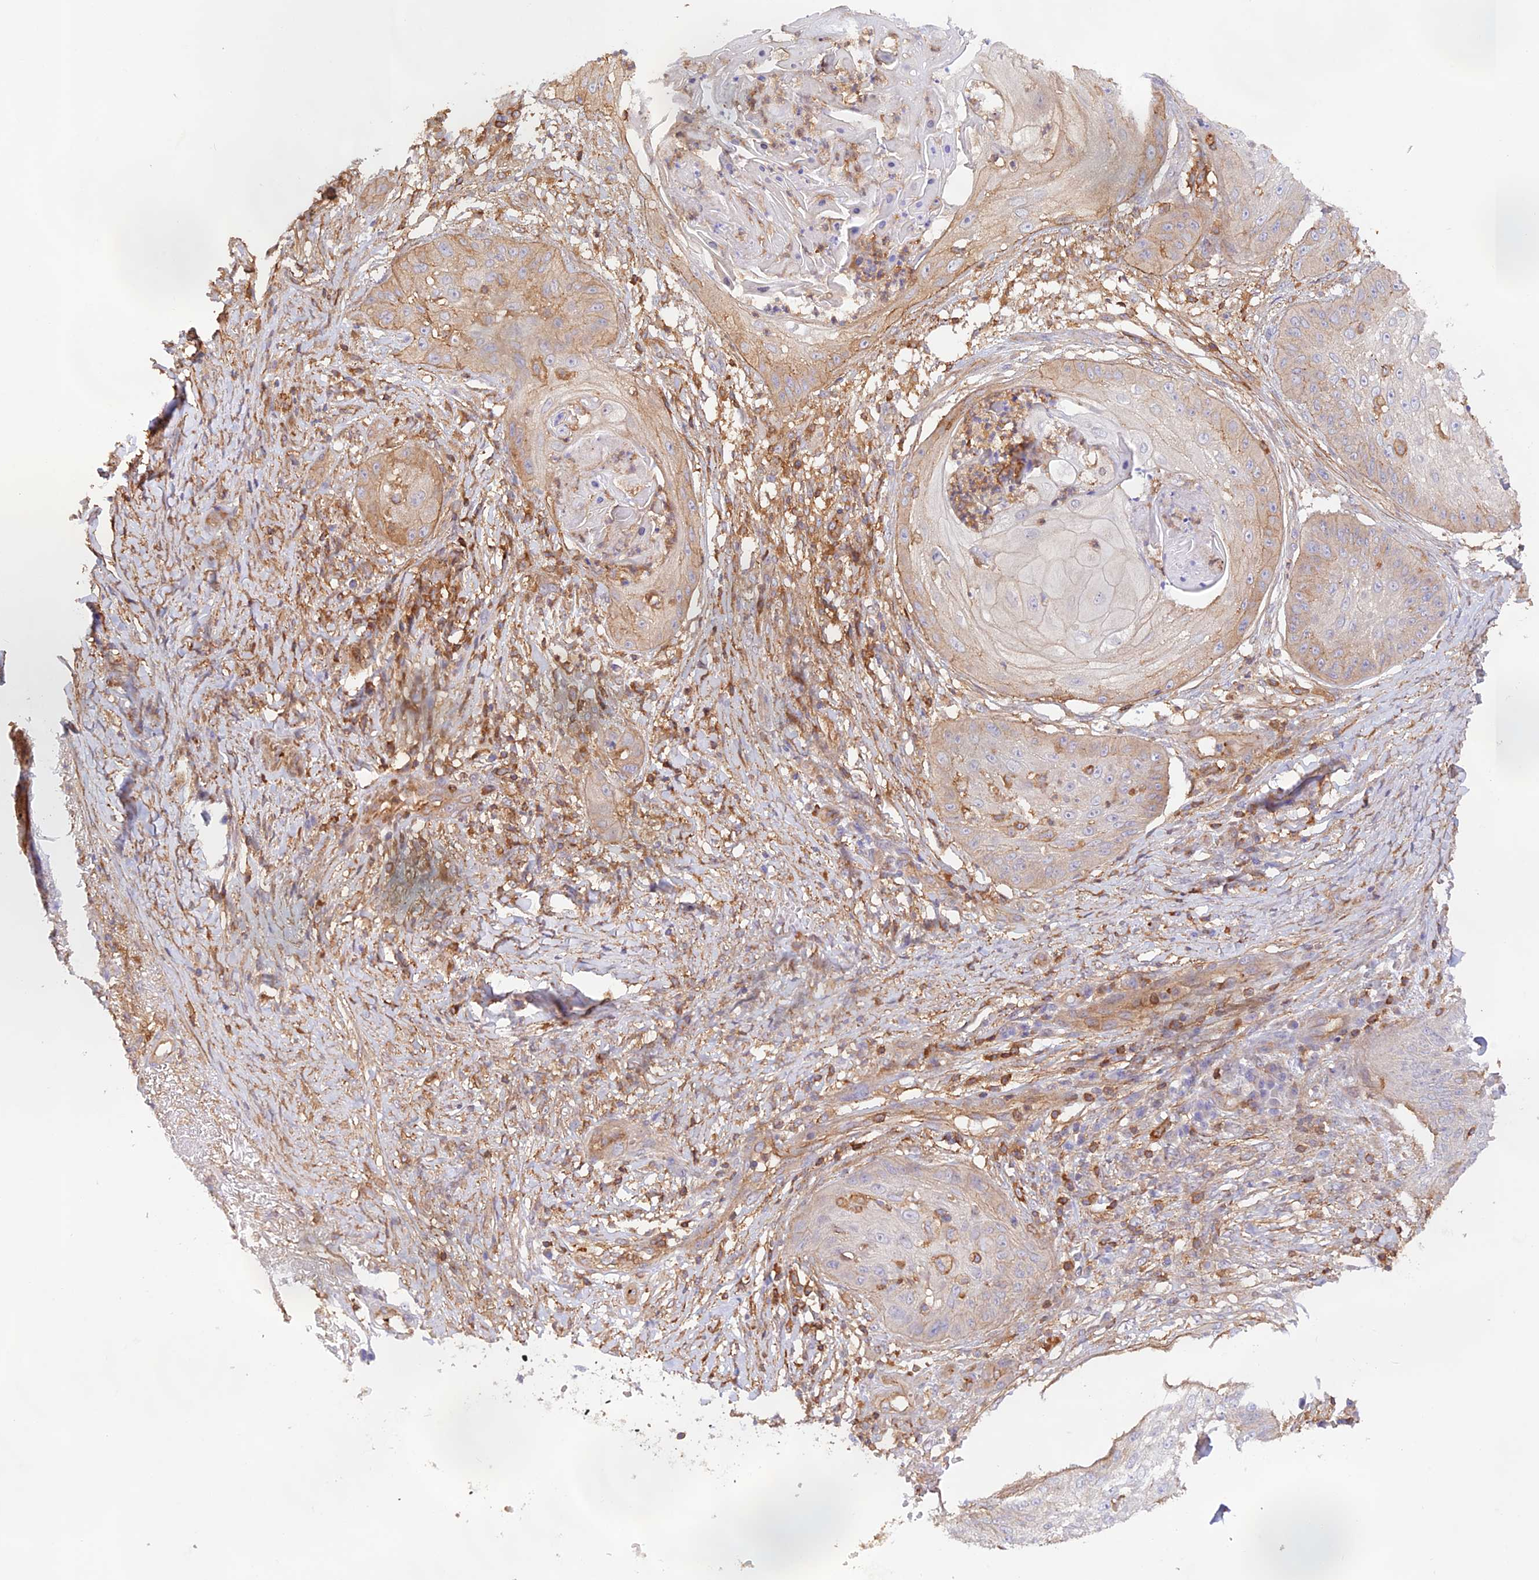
{"staining": {"intensity": "weak", "quantity": "25%-75%", "location": "cytoplasmic/membranous"}, "tissue": "skin cancer", "cell_type": "Tumor cells", "image_type": "cancer", "snomed": [{"axis": "morphology", "description": "Squamous cell carcinoma, NOS"}, {"axis": "topography", "description": "Skin"}], "caption": "The micrograph demonstrates a brown stain indicating the presence of a protein in the cytoplasmic/membranous of tumor cells in skin cancer.", "gene": "DENND1C", "patient": {"sex": "male", "age": 70}}